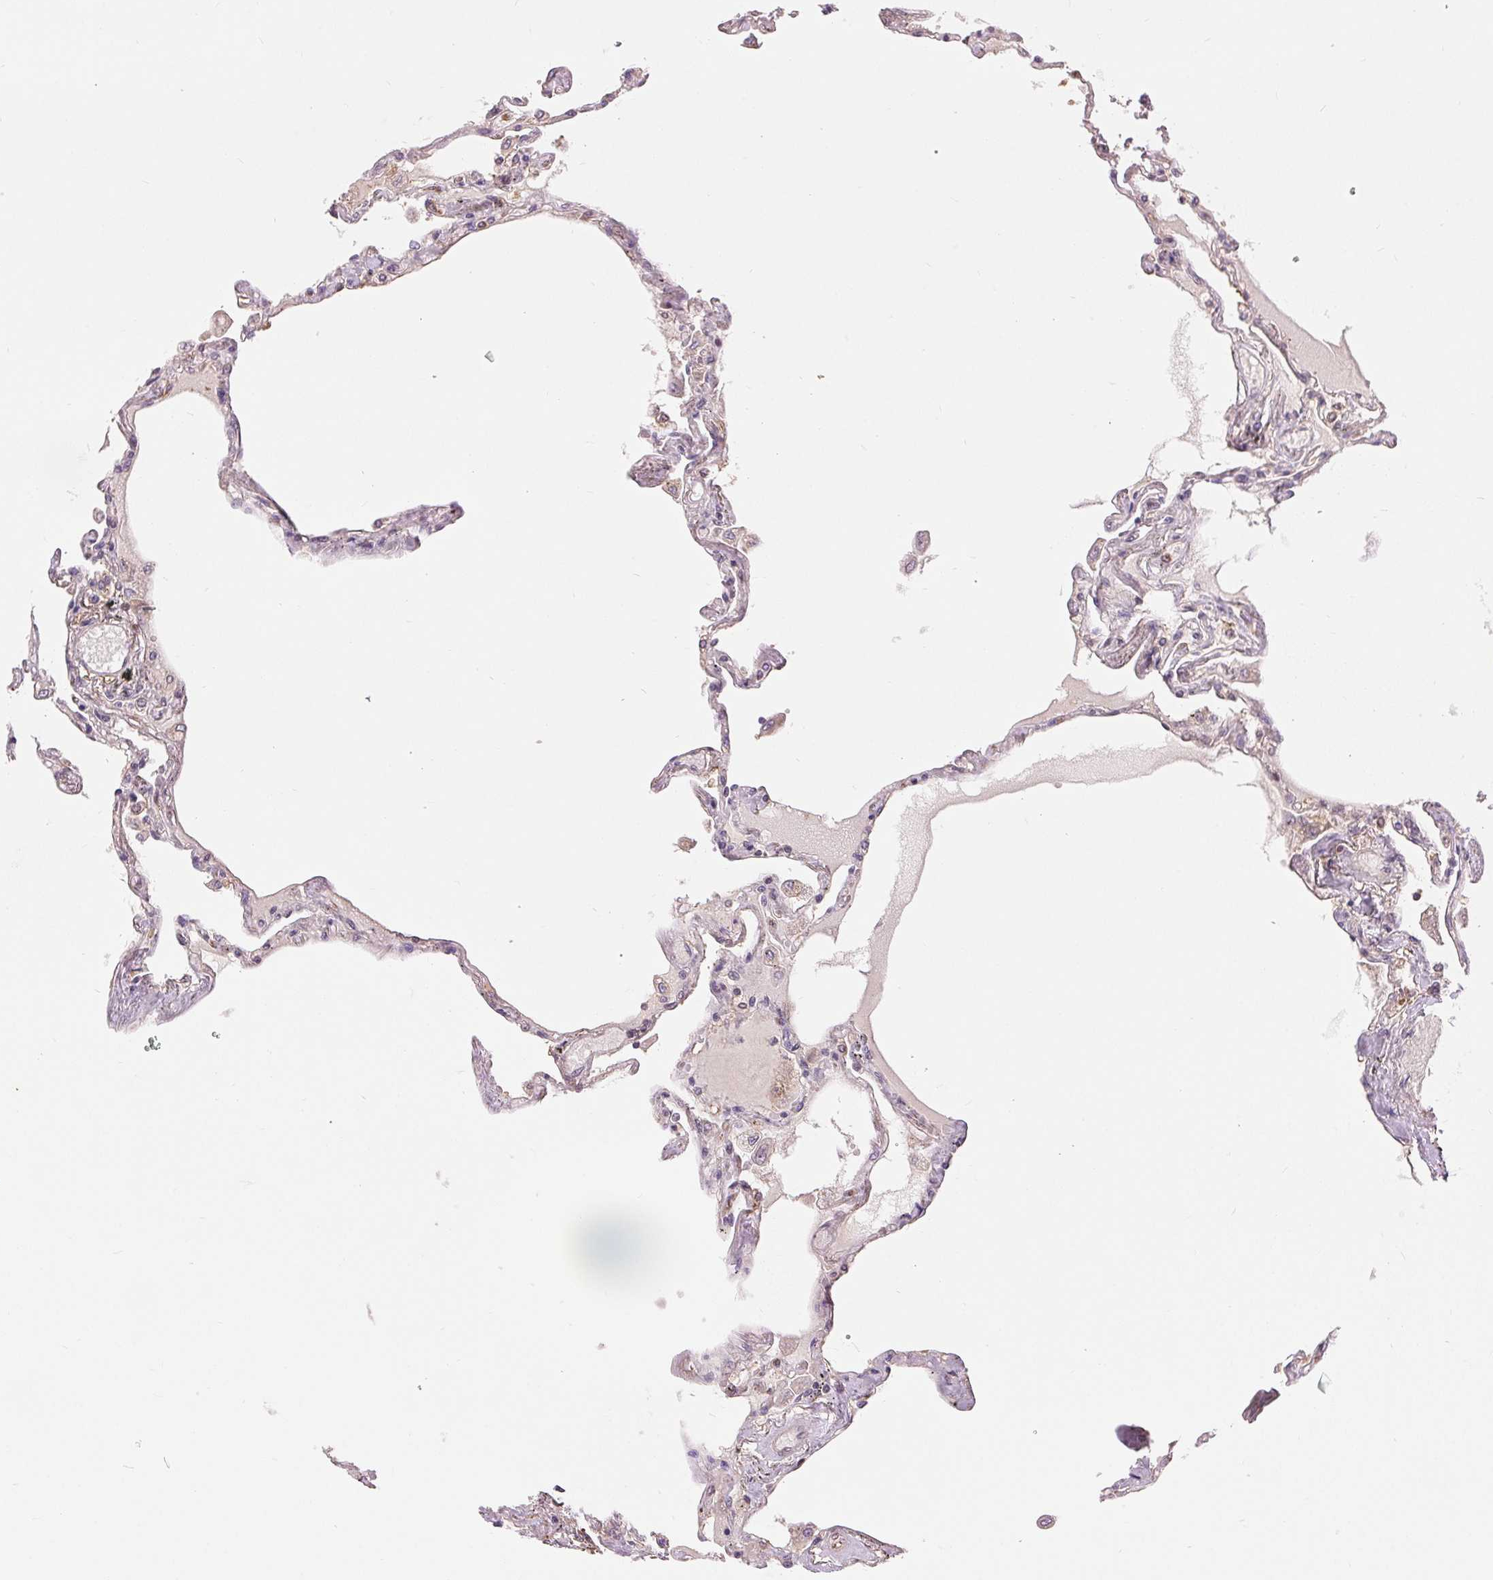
{"staining": {"intensity": "weak", "quantity": "<25%", "location": "nuclear"}, "tissue": "lung", "cell_type": "Alveolar cells", "image_type": "normal", "snomed": [{"axis": "morphology", "description": "Normal tissue, NOS"}, {"axis": "morphology", "description": "Adenocarcinoma, NOS"}, {"axis": "topography", "description": "Cartilage tissue"}, {"axis": "topography", "description": "Lung"}], "caption": "The image exhibits no significant expression in alveolar cells of lung. (Brightfield microscopy of DAB immunohistochemistry at high magnification).", "gene": "TMEM273", "patient": {"sex": "female", "age": 67}}